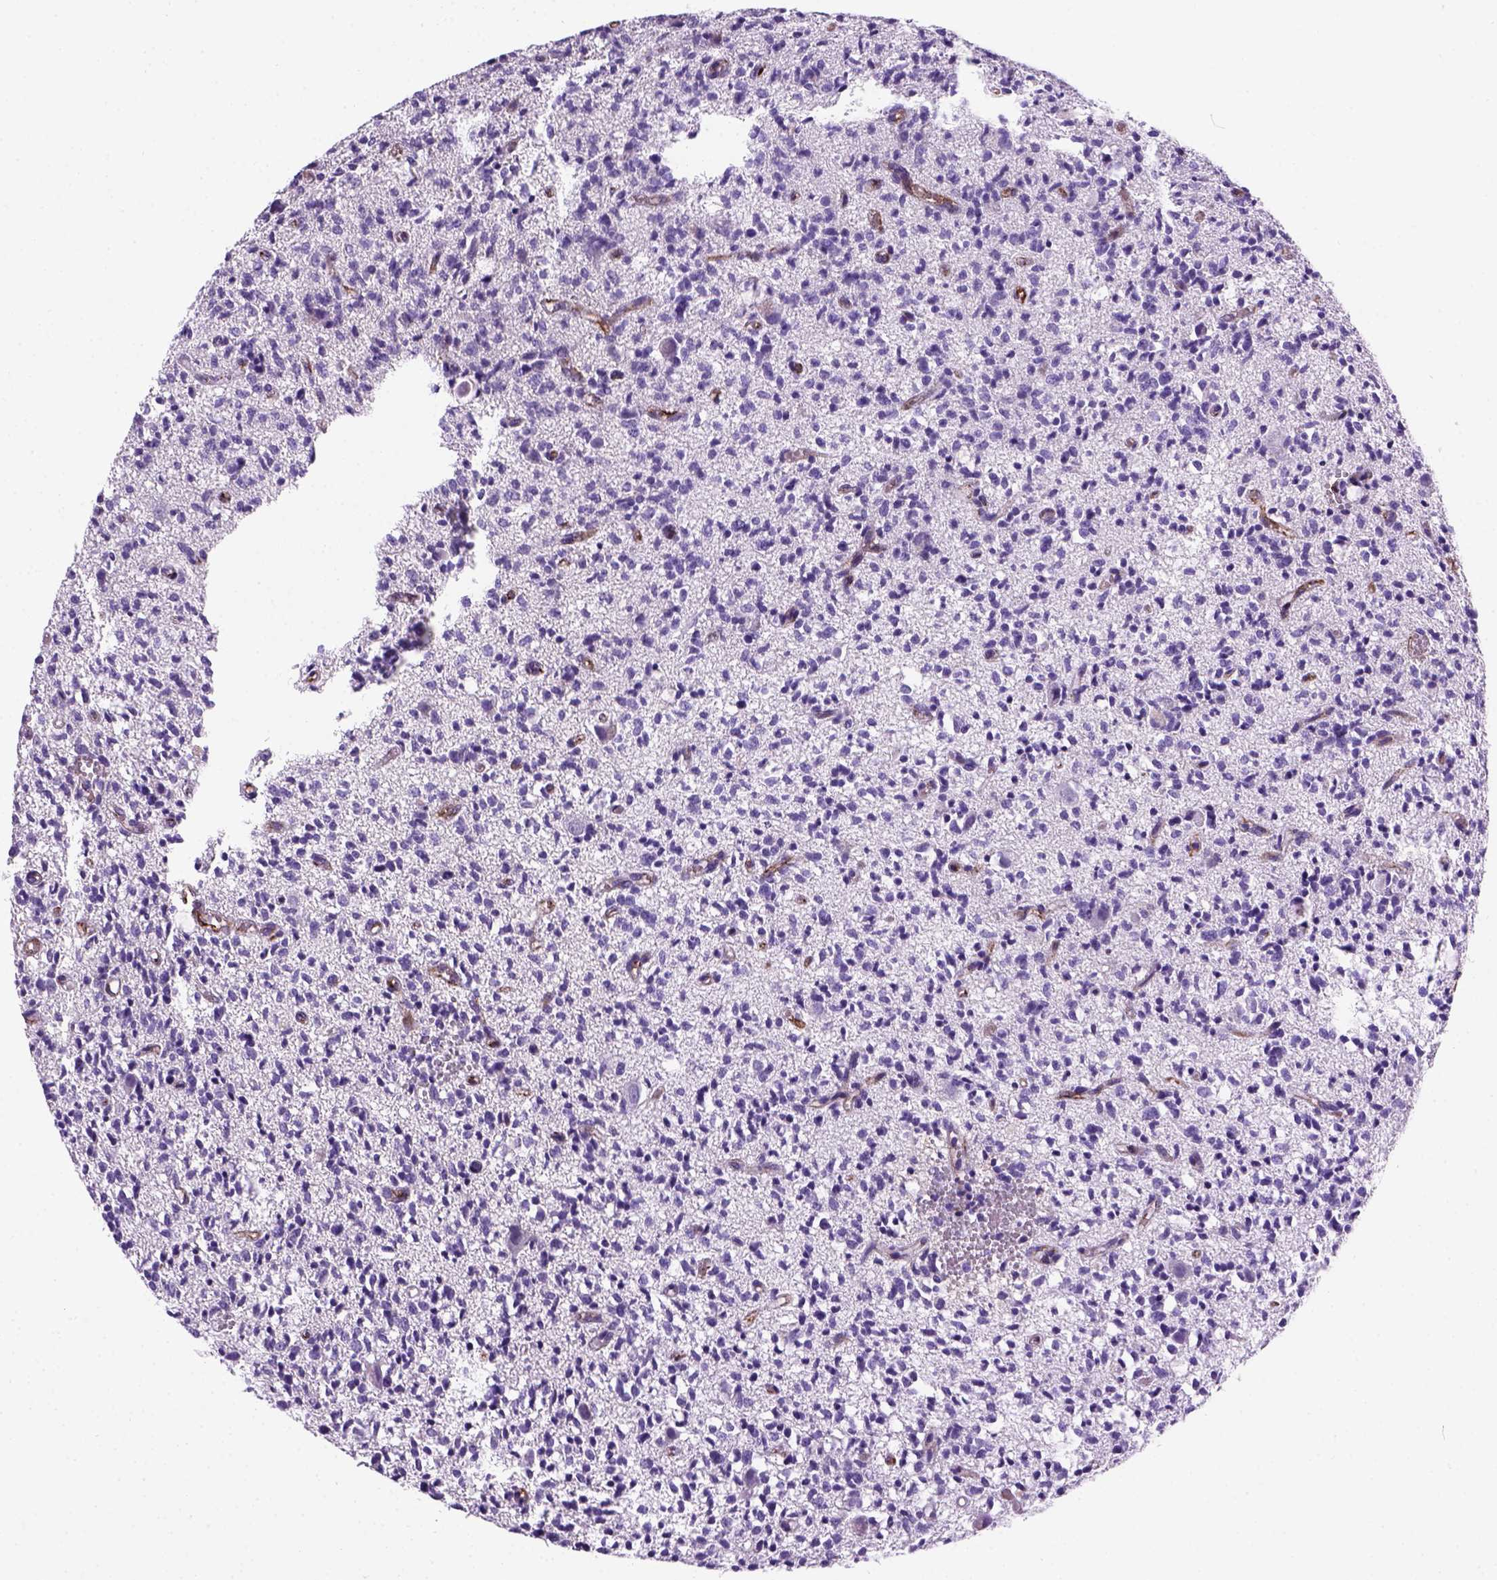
{"staining": {"intensity": "negative", "quantity": "none", "location": "none"}, "tissue": "glioma", "cell_type": "Tumor cells", "image_type": "cancer", "snomed": [{"axis": "morphology", "description": "Glioma, malignant, Low grade"}, {"axis": "topography", "description": "Brain"}], "caption": "Immunohistochemistry (IHC) histopathology image of neoplastic tissue: human glioma stained with DAB (3,3'-diaminobenzidine) shows no significant protein expression in tumor cells.", "gene": "VWF", "patient": {"sex": "male", "age": 64}}